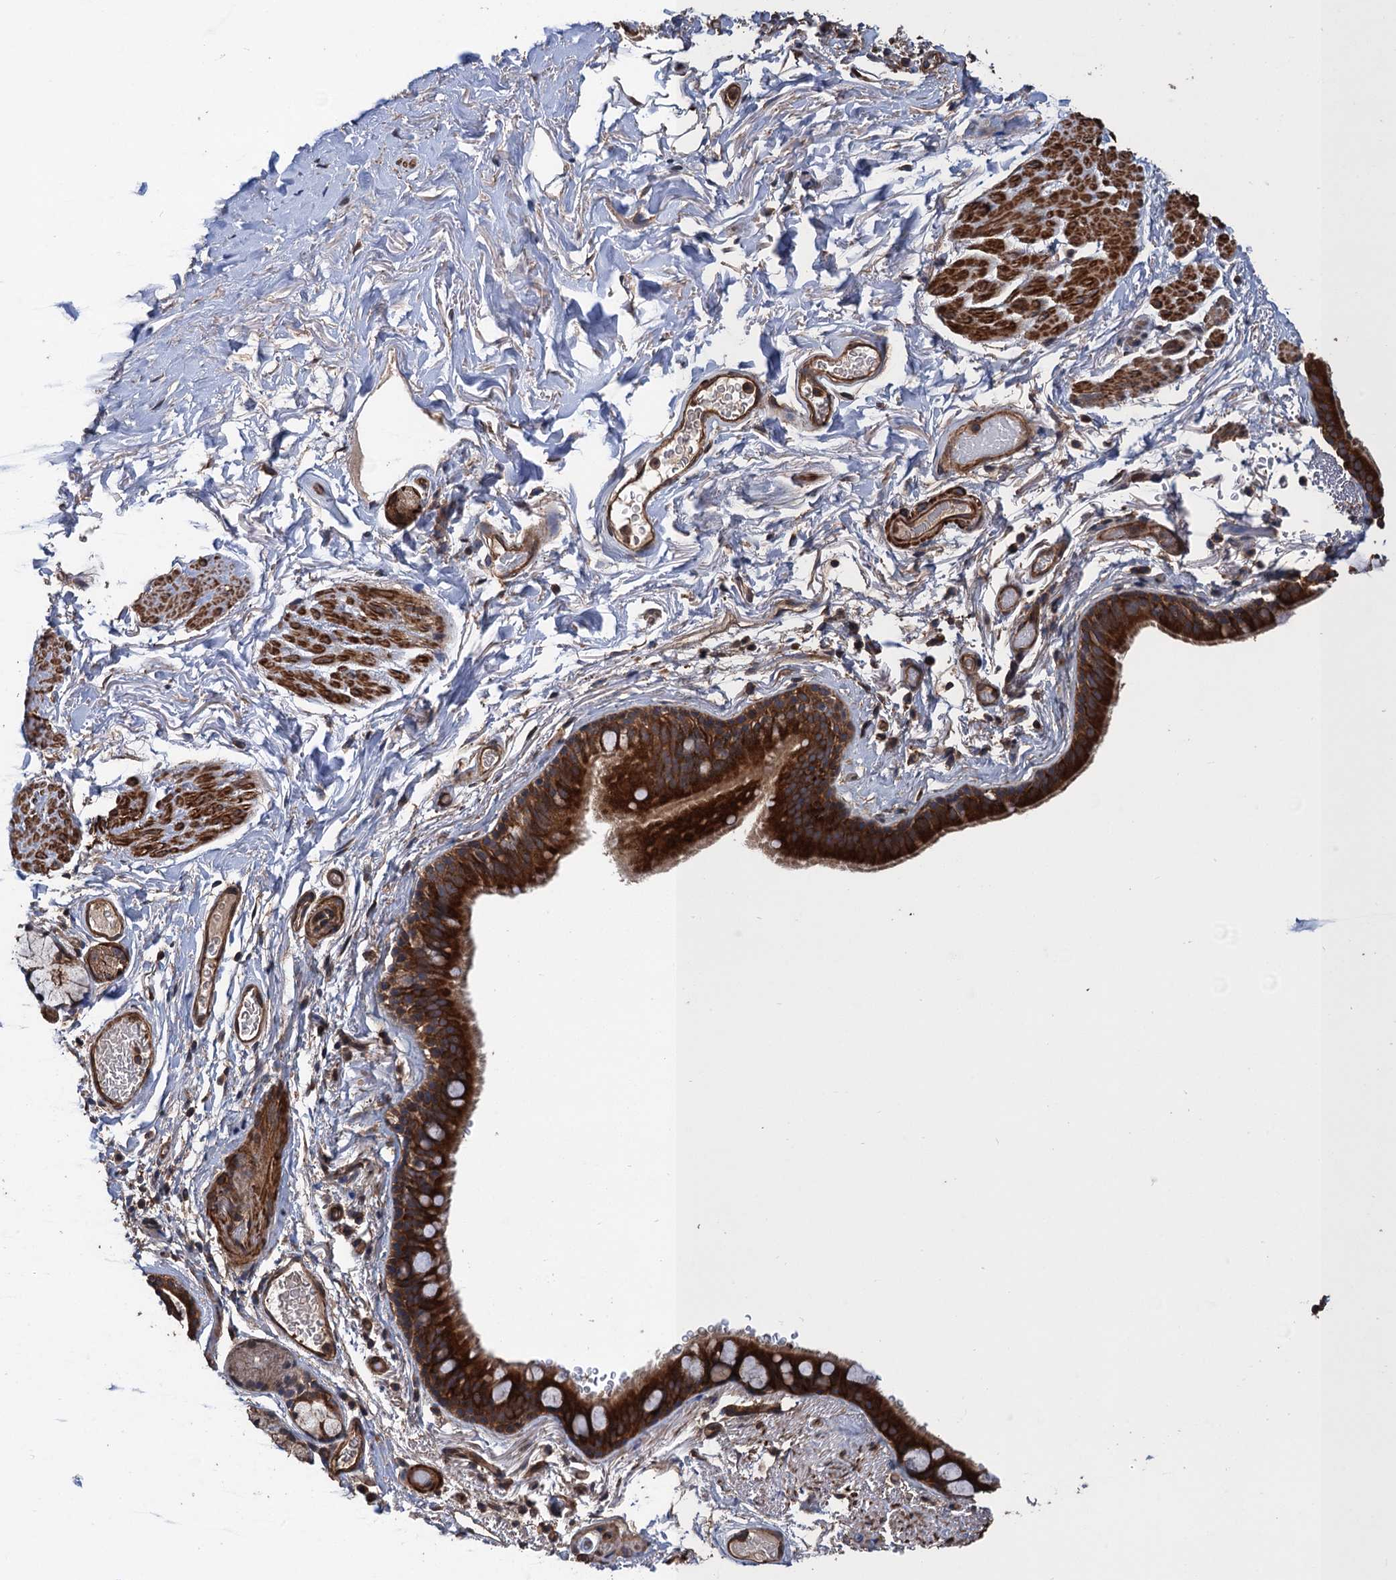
{"staining": {"intensity": "strong", "quantity": ">75%", "location": "cytoplasmic/membranous"}, "tissue": "bronchus", "cell_type": "Respiratory epithelial cells", "image_type": "normal", "snomed": [{"axis": "morphology", "description": "Normal tissue, NOS"}, {"axis": "topography", "description": "Cartilage tissue"}], "caption": "Immunohistochemistry histopathology image of benign bronchus stained for a protein (brown), which reveals high levels of strong cytoplasmic/membranous positivity in approximately >75% of respiratory epithelial cells.", "gene": "PPP4R1", "patient": {"sex": "male", "age": 63}}